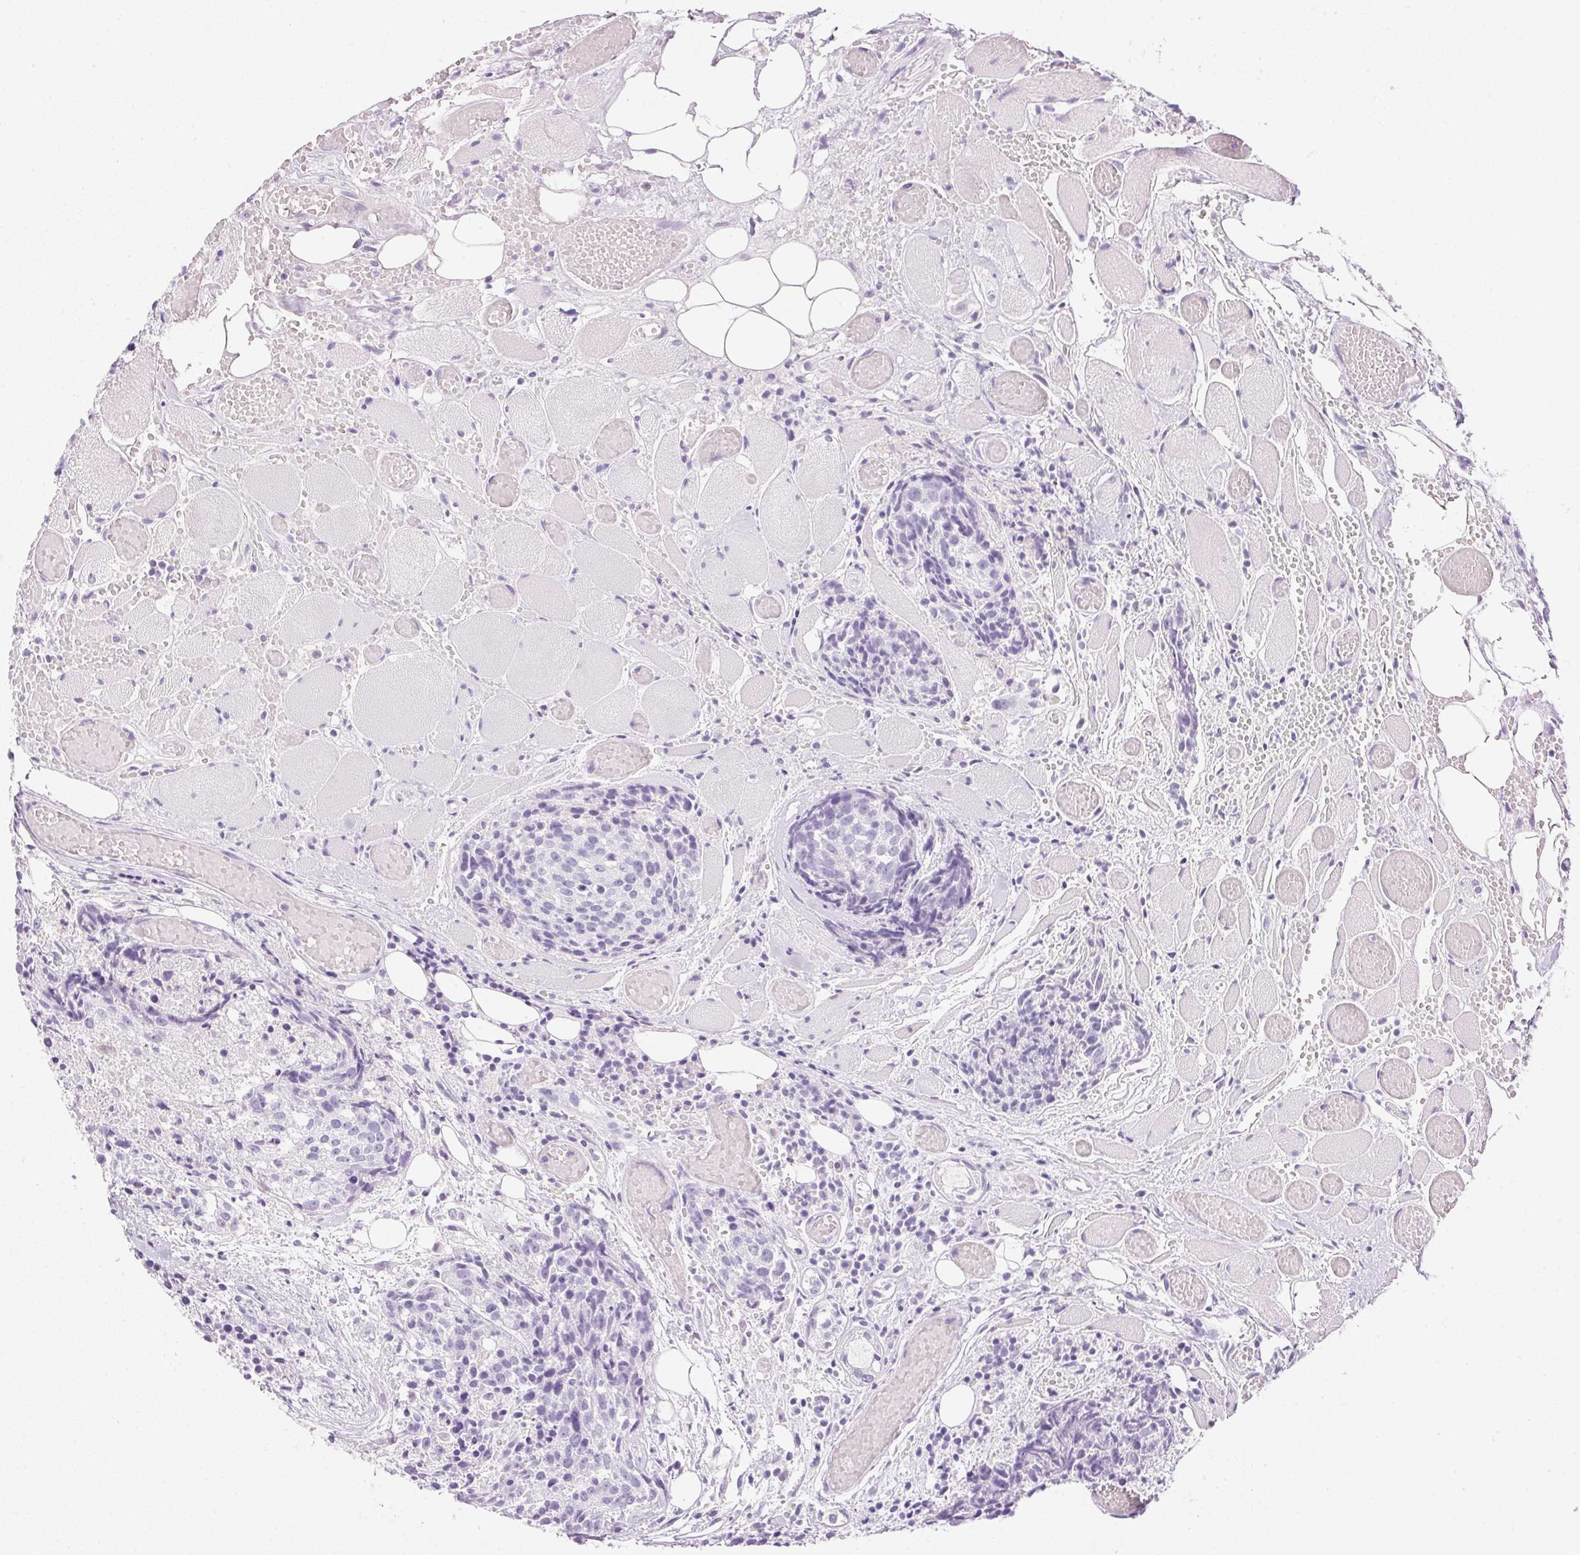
{"staining": {"intensity": "negative", "quantity": "none", "location": "none"}, "tissue": "head and neck cancer", "cell_type": "Tumor cells", "image_type": "cancer", "snomed": [{"axis": "morphology", "description": "Squamous cell carcinoma, NOS"}, {"axis": "topography", "description": "Oral tissue"}, {"axis": "topography", "description": "Head-Neck"}], "caption": "This is an immunohistochemistry (IHC) histopathology image of human head and neck squamous cell carcinoma. There is no expression in tumor cells.", "gene": "ATP6V1G3", "patient": {"sex": "male", "age": 64}}